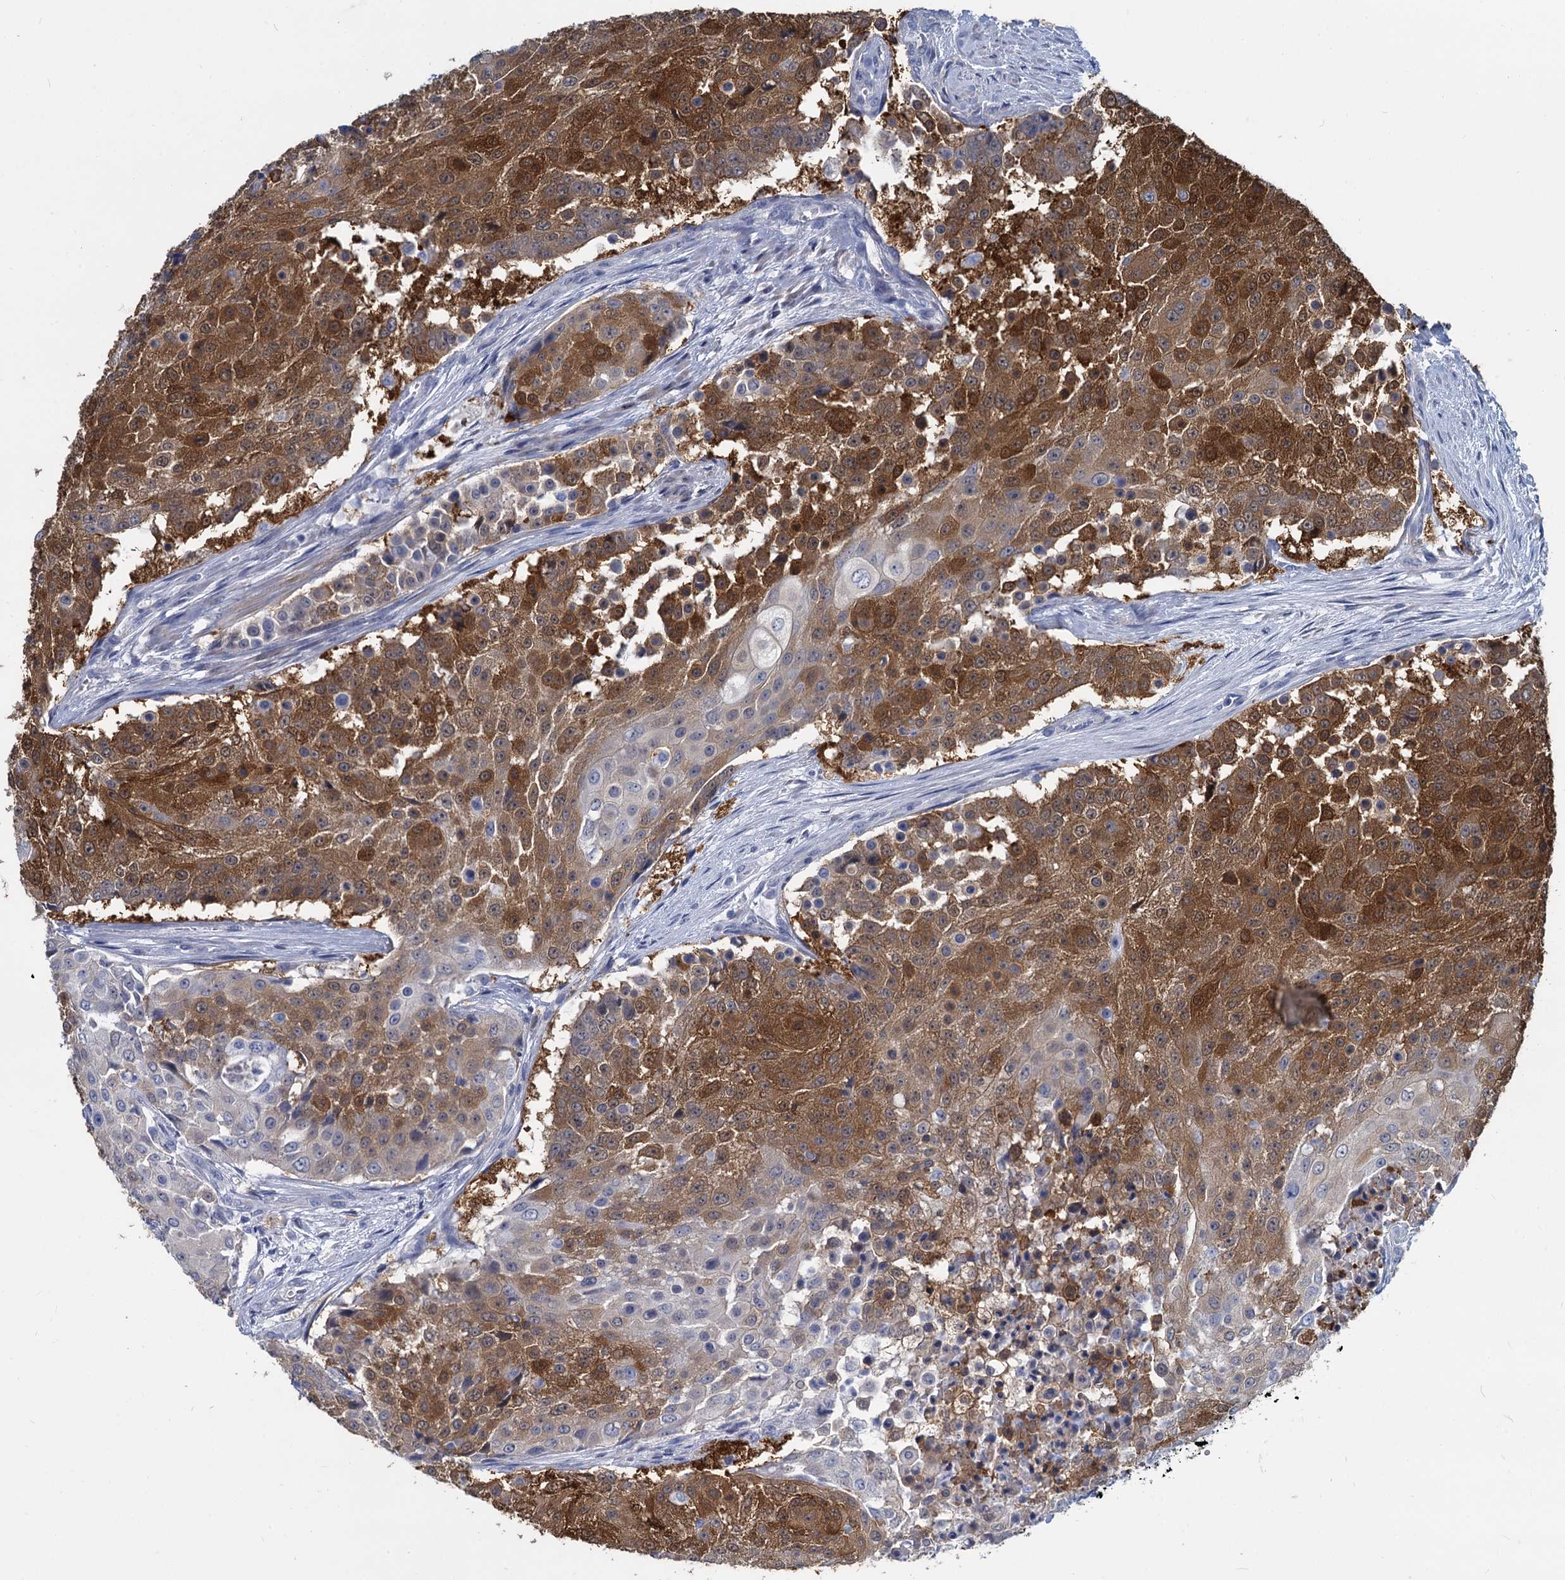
{"staining": {"intensity": "strong", "quantity": ">75%", "location": "cytoplasmic/membranous"}, "tissue": "urothelial cancer", "cell_type": "Tumor cells", "image_type": "cancer", "snomed": [{"axis": "morphology", "description": "Urothelial carcinoma, High grade"}, {"axis": "topography", "description": "Urinary bladder"}], "caption": "There is high levels of strong cytoplasmic/membranous positivity in tumor cells of urothelial cancer, as demonstrated by immunohistochemical staining (brown color).", "gene": "GSTM3", "patient": {"sex": "female", "age": 63}}